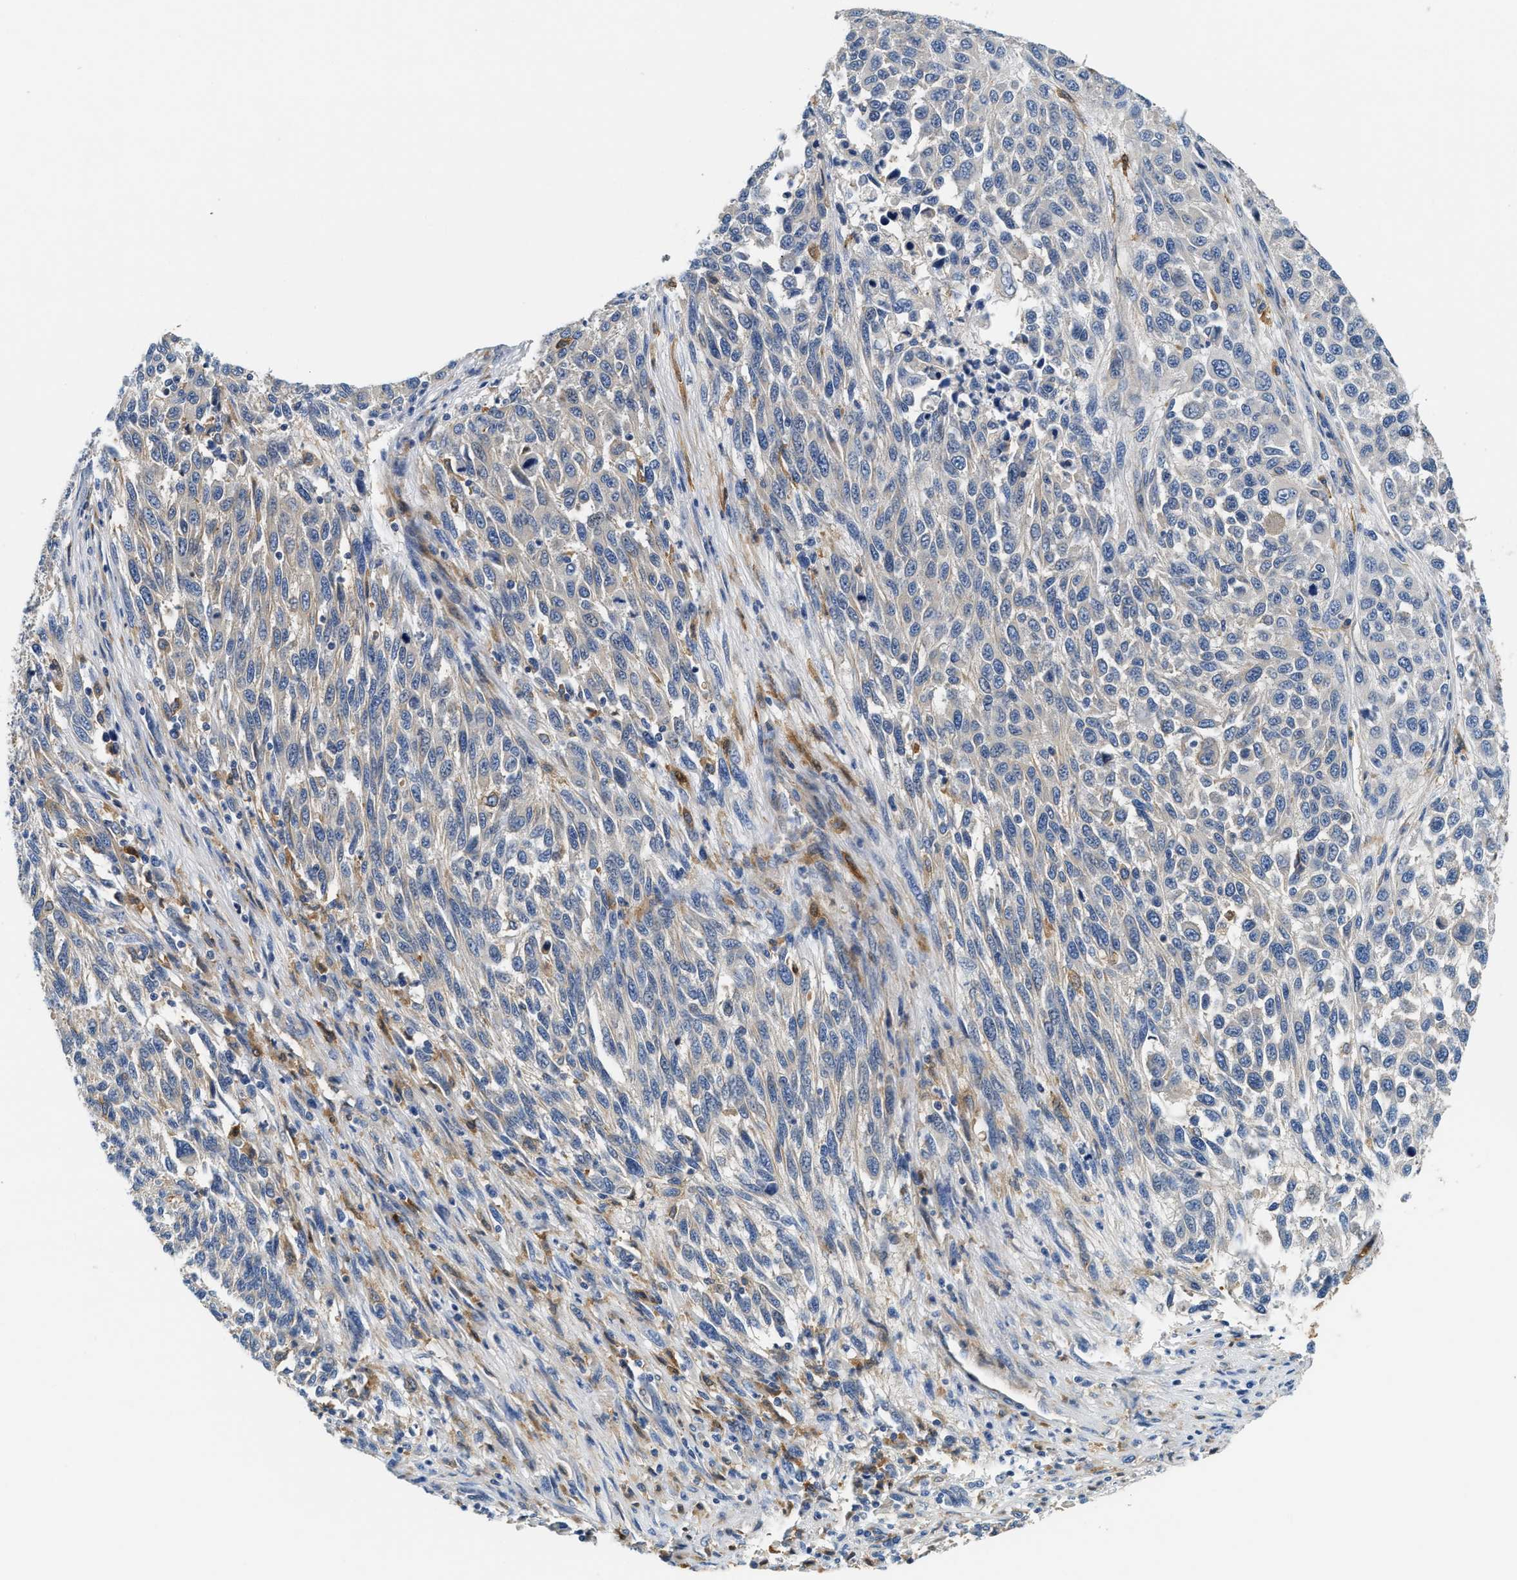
{"staining": {"intensity": "weak", "quantity": "<25%", "location": "cytoplasmic/membranous"}, "tissue": "melanoma", "cell_type": "Tumor cells", "image_type": "cancer", "snomed": [{"axis": "morphology", "description": "Malignant melanoma, Metastatic site"}, {"axis": "topography", "description": "Lymph node"}], "caption": "Immunohistochemistry (IHC) micrograph of human malignant melanoma (metastatic site) stained for a protein (brown), which exhibits no expression in tumor cells.", "gene": "NSUN7", "patient": {"sex": "male", "age": 61}}